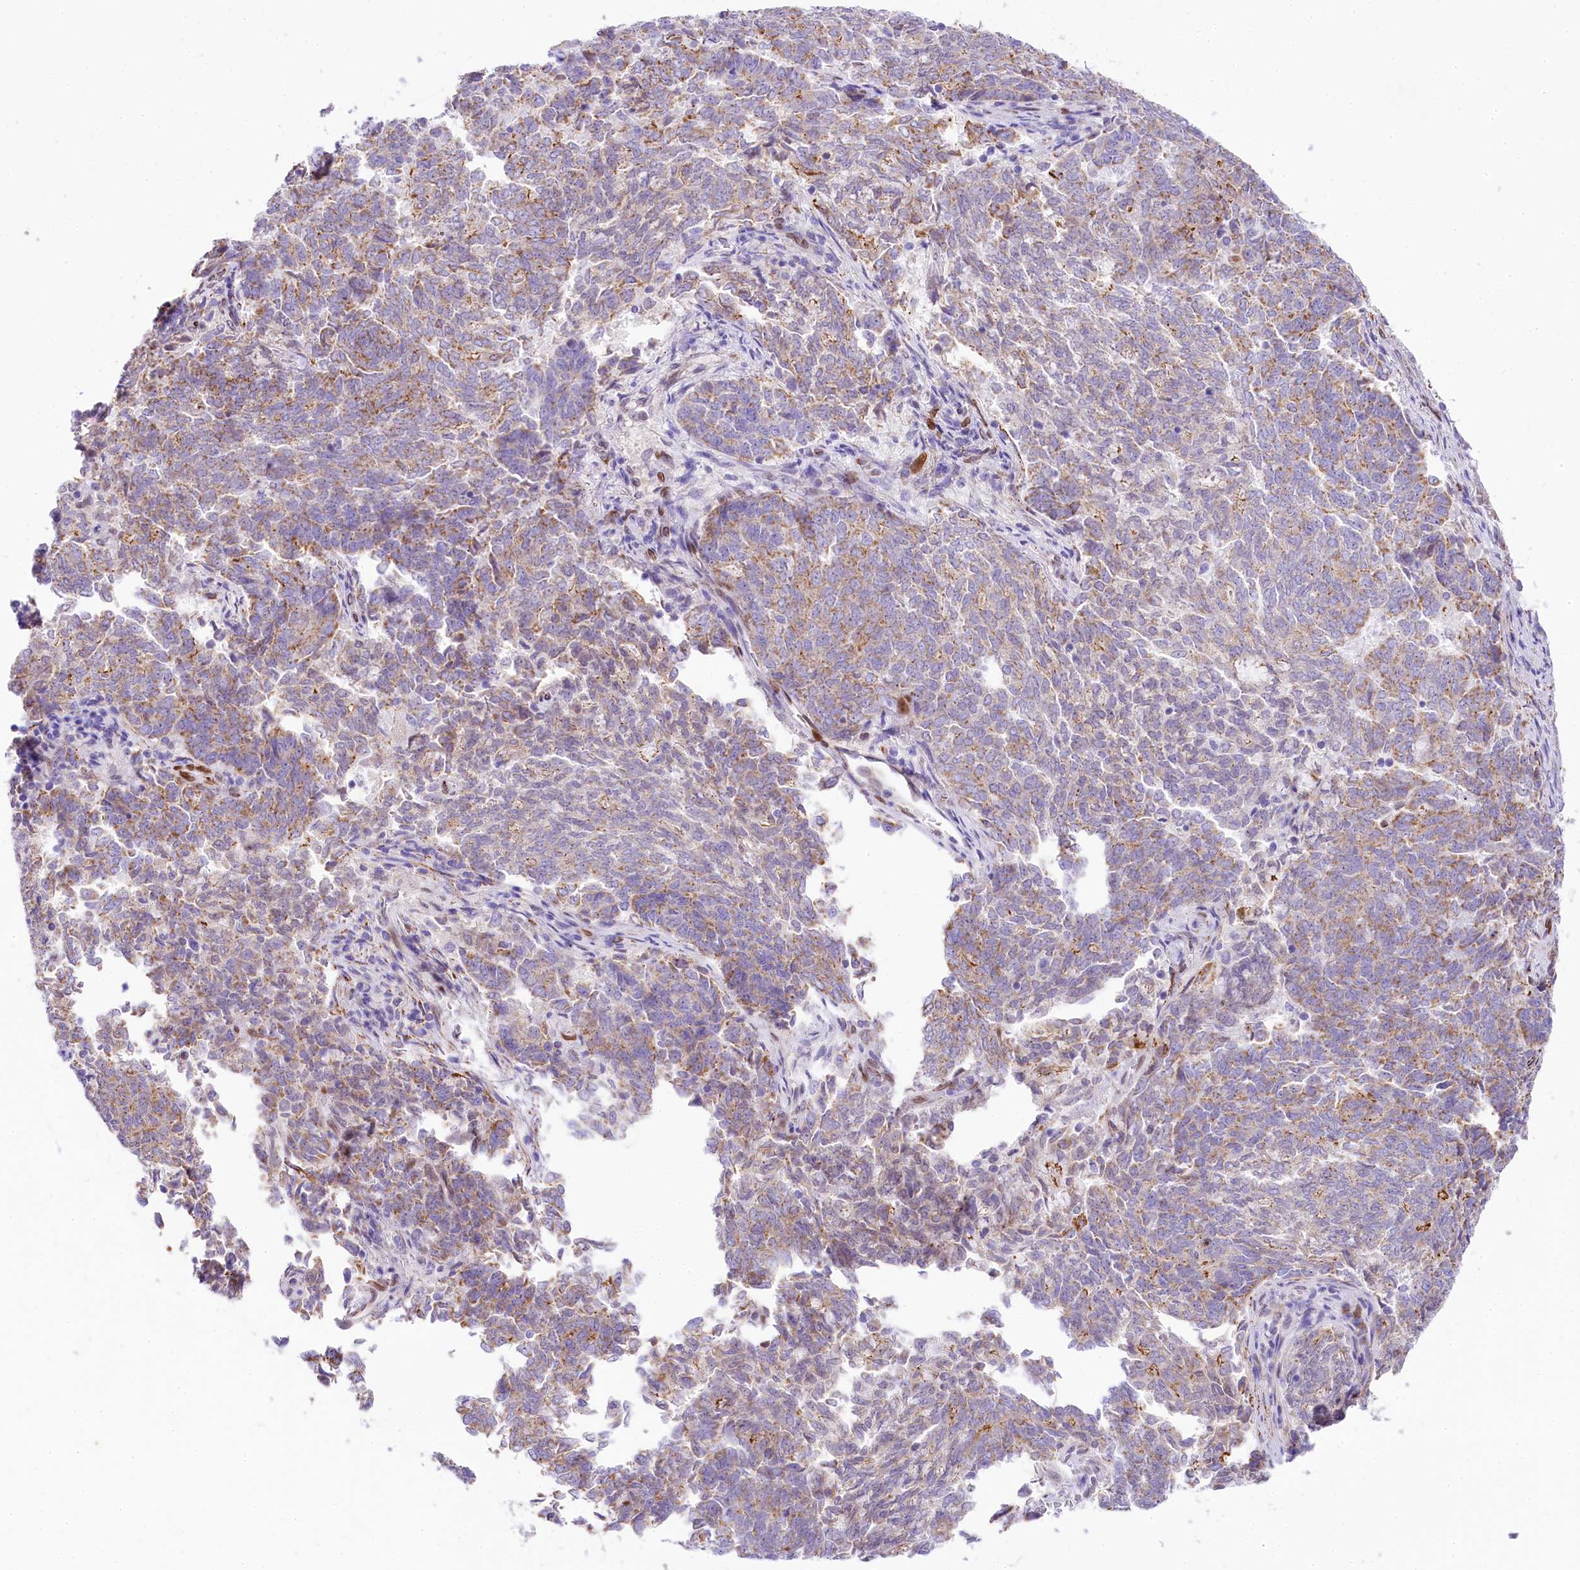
{"staining": {"intensity": "moderate", "quantity": "25%-75%", "location": "cytoplasmic/membranous"}, "tissue": "endometrial cancer", "cell_type": "Tumor cells", "image_type": "cancer", "snomed": [{"axis": "morphology", "description": "Adenocarcinoma, NOS"}, {"axis": "topography", "description": "Endometrium"}], "caption": "Tumor cells reveal medium levels of moderate cytoplasmic/membranous staining in approximately 25%-75% of cells in human endometrial cancer (adenocarcinoma).", "gene": "PPIP5K2", "patient": {"sex": "female", "age": 80}}